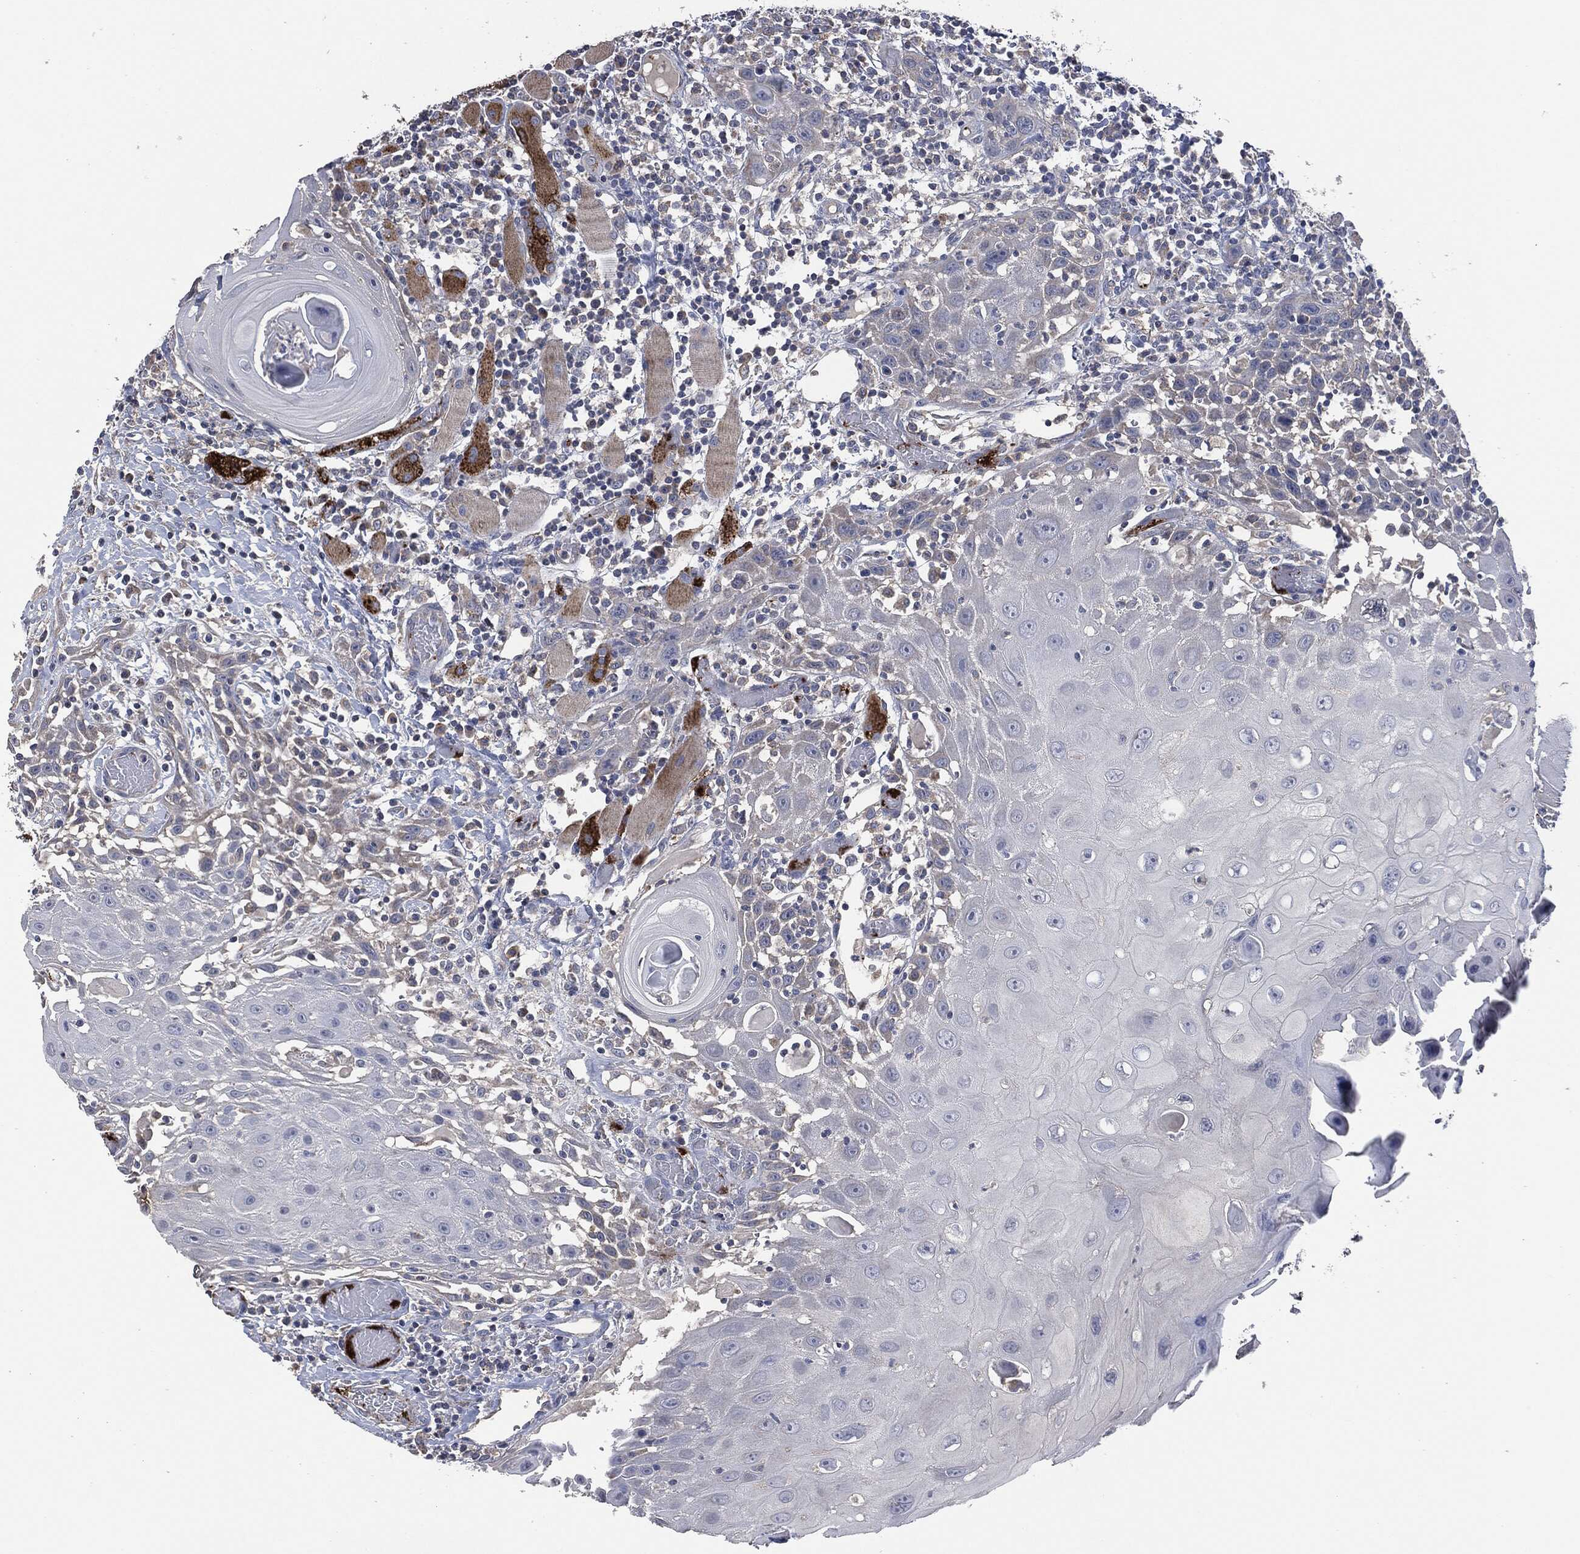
{"staining": {"intensity": "strong", "quantity": "<25%", "location": "cytoplasmic/membranous"}, "tissue": "head and neck cancer", "cell_type": "Tumor cells", "image_type": "cancer", "snomed": [{"axis": "morphology", "description": "Normal tissue, NOS"}, {"axis": "morphology", "description": "Squamous cell carcinoma, NOS"}, {"axis": "topography", "description": "Oral tissue"}, {"axis": "topography", "description": "Head-Neck"}], "caption": "Brown immunohistochemical staining in human head and neck squamous cell carcinoma reveals strong cytoplasmic/membranous positivity in about <25% of tumor cells.", "gene": "CD33", "patient": {"sex": "male", "age": 71}}